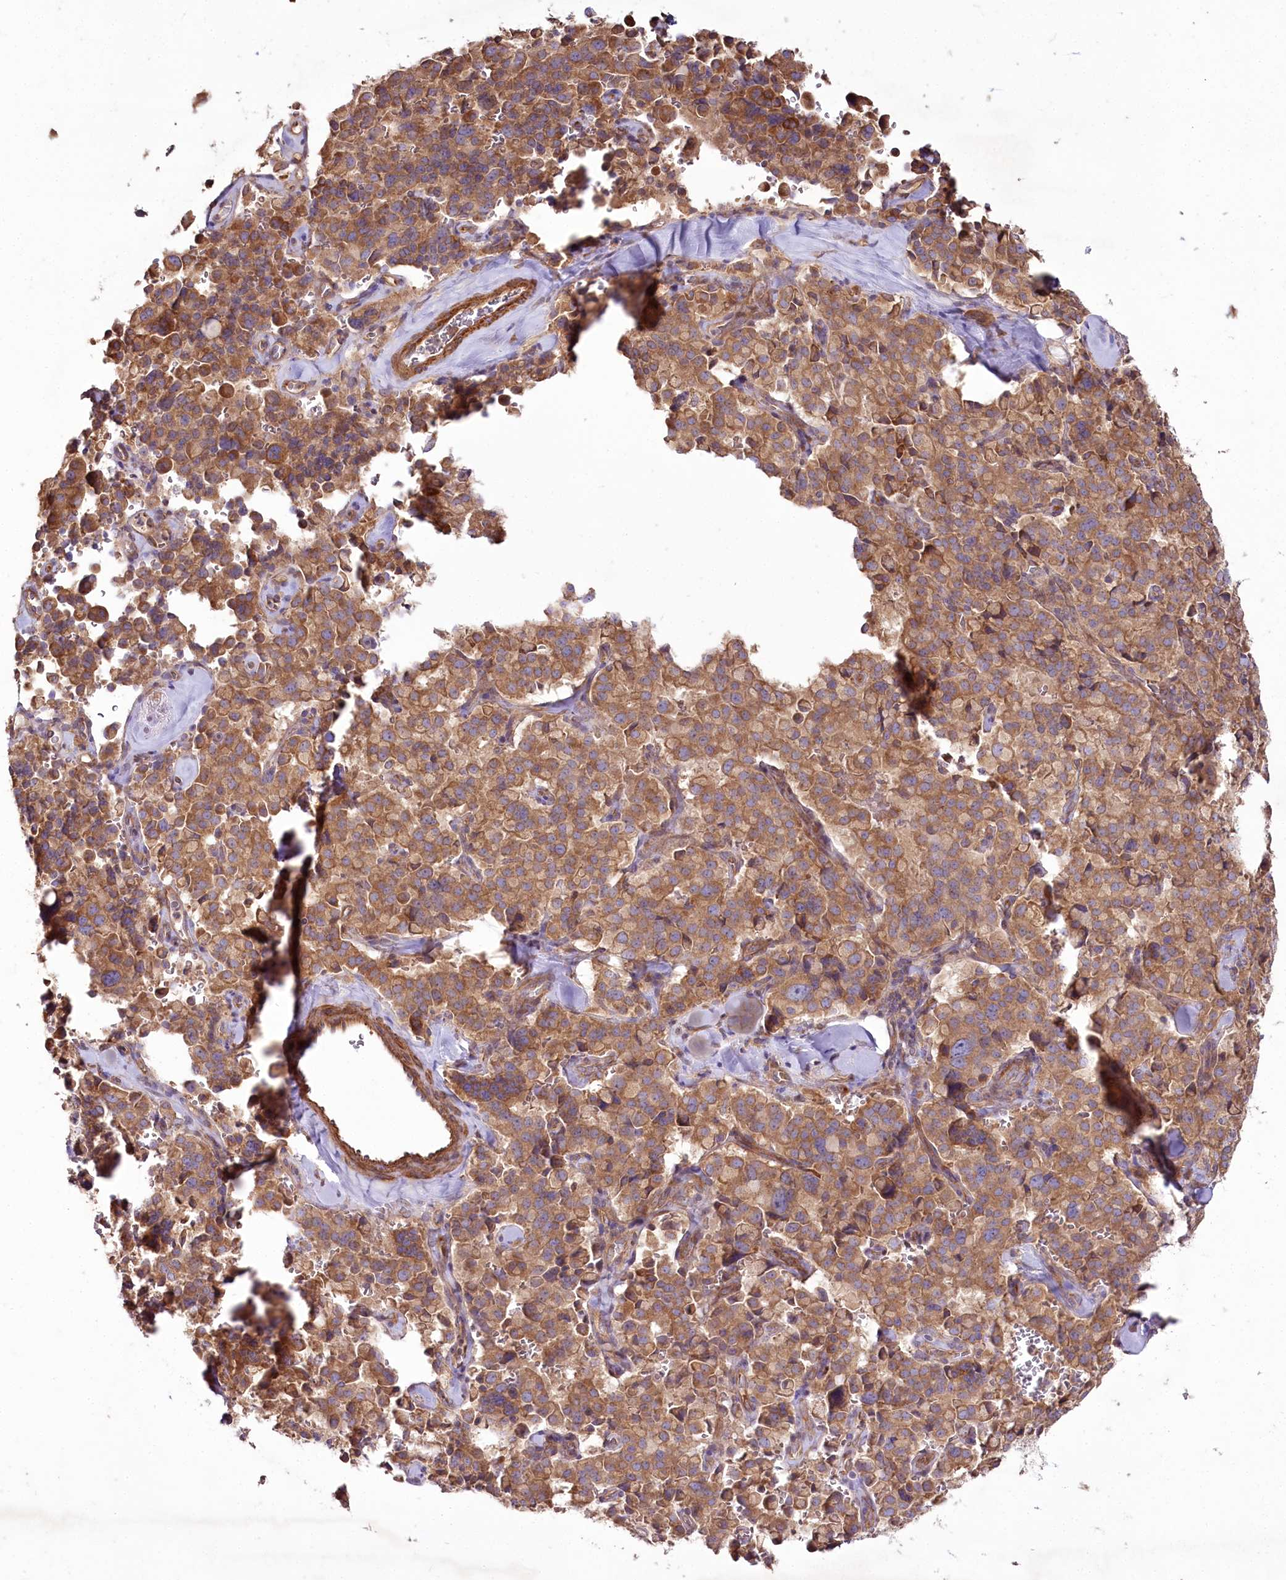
{"staining": {"intensity": "moderate", "quantity": ">75%", "location": "cytoplasmic/membranous"}, "tissue": "pancreatic cancer", "cell_type": "Tumor cells", "image_type": "cancer", "snomed": [{"axis": "morphology", "description": "Adenocarcinoma, NOS"}, {"axis": "topography", "description": "Pancreas"}], "caption": "Protein expression analysis of human pancreatic adenocarcinoma reveals moderate cytoplasmic/membranous staining in approximately >75% of tumor cells.", "gene": "SH3TC1", "patient": {"sex": "male", "age": 65}}